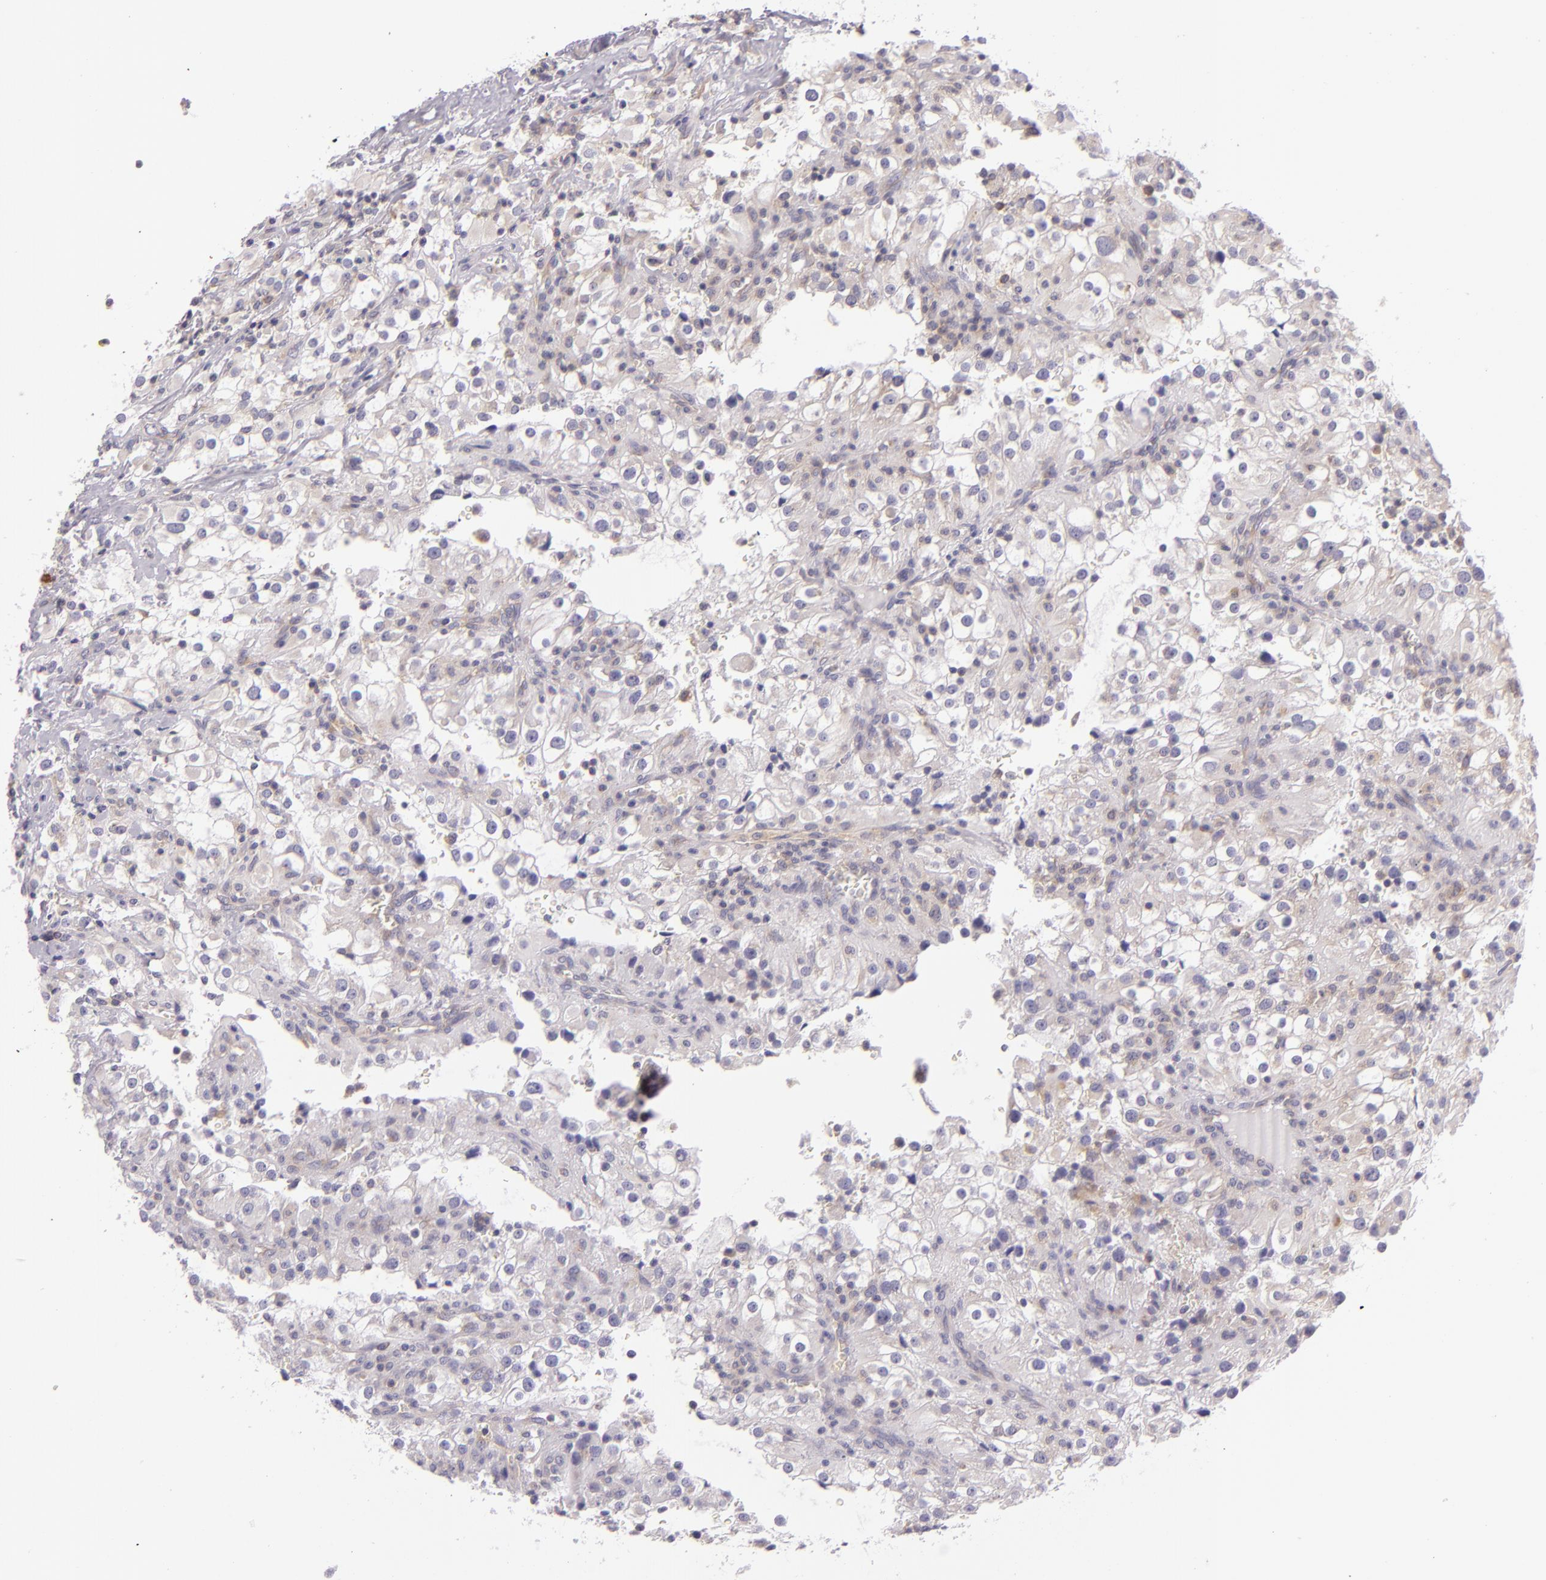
{"staining": {"intensity": "weak", "quantity": "<25%", "location": "cytoplasmic/membranous"}, "tissue": "renal cancer", "cell_type": "Tumor cells", "image_type": "cancer", "snomed": [{"axis": "morphology", "description": "Adenocarcinoma, NOS"}, {"axis": "topography", "description": "Kidney"}], "caption": "This histopathology image is of adenocarcinoma (renal) stained with immunohistochemistry (IHC) to label a protein in brown with the nuclei are counter-stained blue. There is no positivity in tumor cells.", "gene": "UPF3B", "patient": {"sex": "female", "age": 52}}